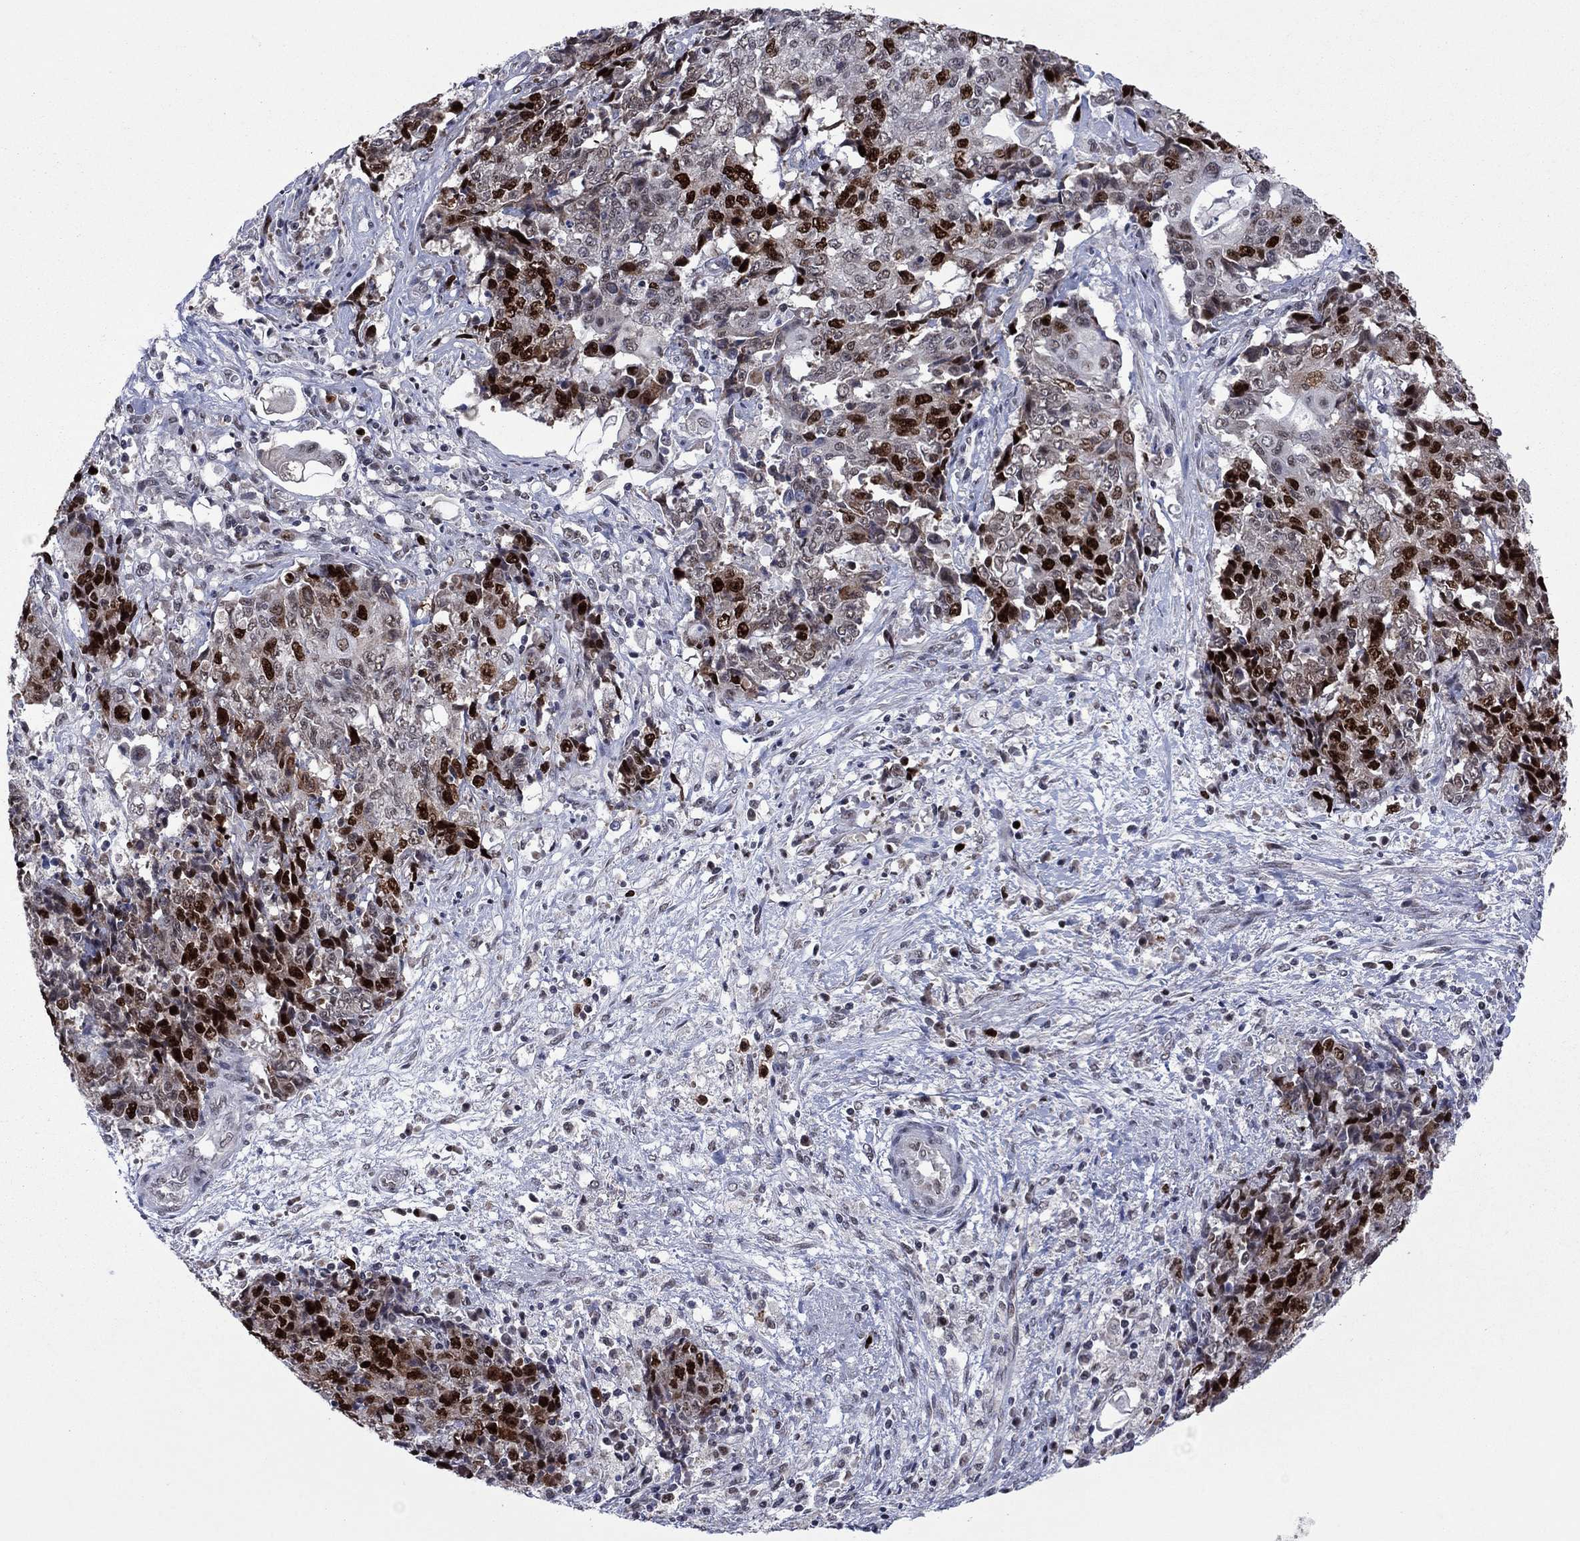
{"staining": {"intensity": "strong", "quantity": "25%-75%", "location": "nuclear"}, "tissue": "ovarian cancer", "cell_type": "Tumor cells", "image_type": "cancer", "snomed": [{"axis": "morphology", "description": "Carcinoma, endometroid"}, {"axis": "topography", "description": "Ovary"}], "caption": "The photomicrograph demonstrates immunohistochemical staining of ovarian cancer. There is strong nuclear expression is appreciated in about 25%-75% of tumor cells. (brown staining indicates protein expression, while blue staining denotes nuclei).", "gene": "CDCA5", "patient": {"sex": "female", "age": 42}}